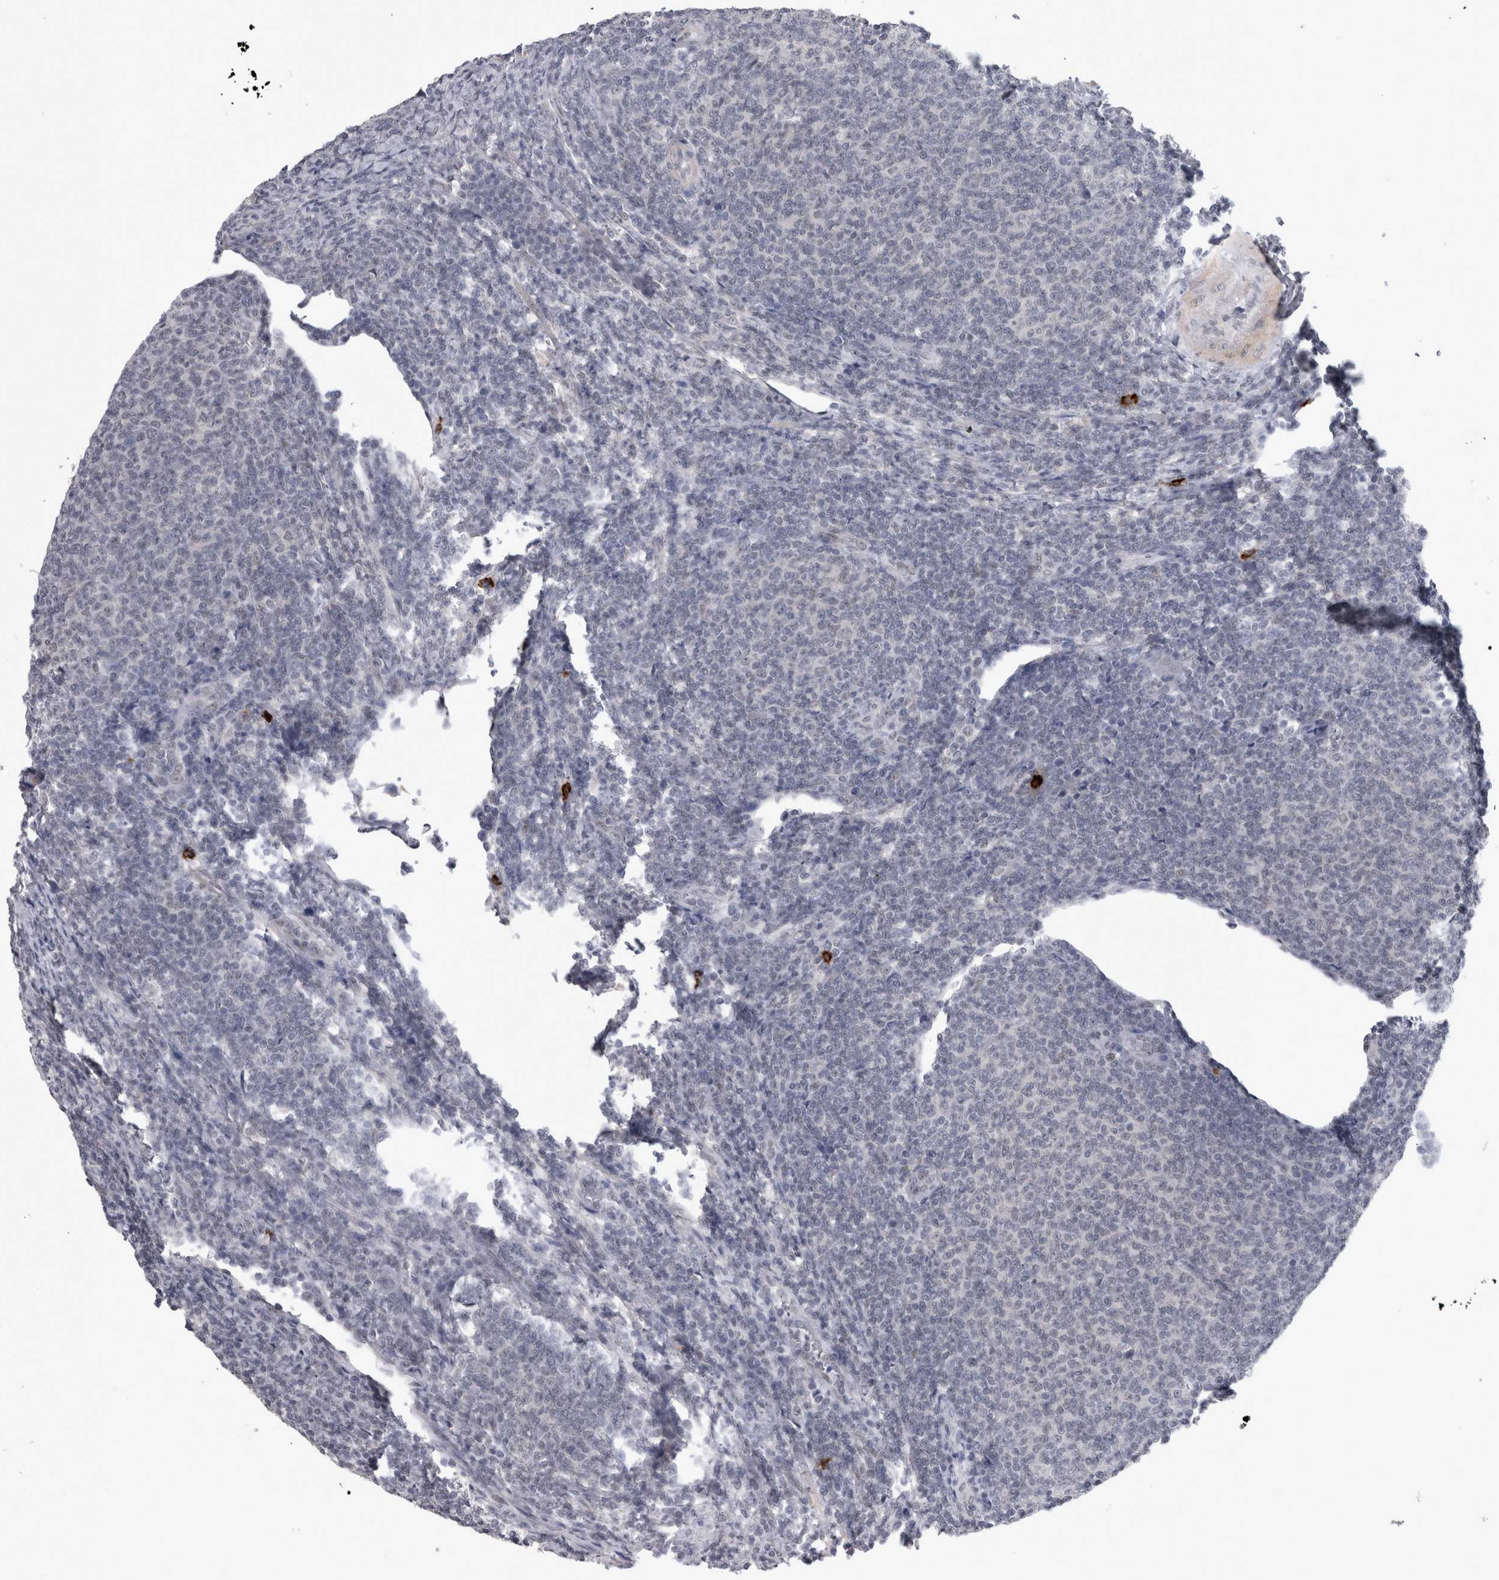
{"staining": {"intensity": "negative", "quantity": "none", "location": "none"}, "tissue": "lymphoma", "cell_type": "Tumor cells", "image_type": "cancer", "snomed": [{"axis": "morphology", "description": "Malignant lymphoma, non-Hodgkin's type, Low grade"}, {"axis": "topography", "description": "Lymph node"}], "caption": "The immunohistochemistry photomicrograph has no significant positivity in tumor cells of low-grade malignant lymphoma, non-Hodgkin's type tissue. (DAB IHC visualized using brightfield microscopy, high magnification).", "gene": "PEBP4", "patient": {"sex": "male", "age": 66}}